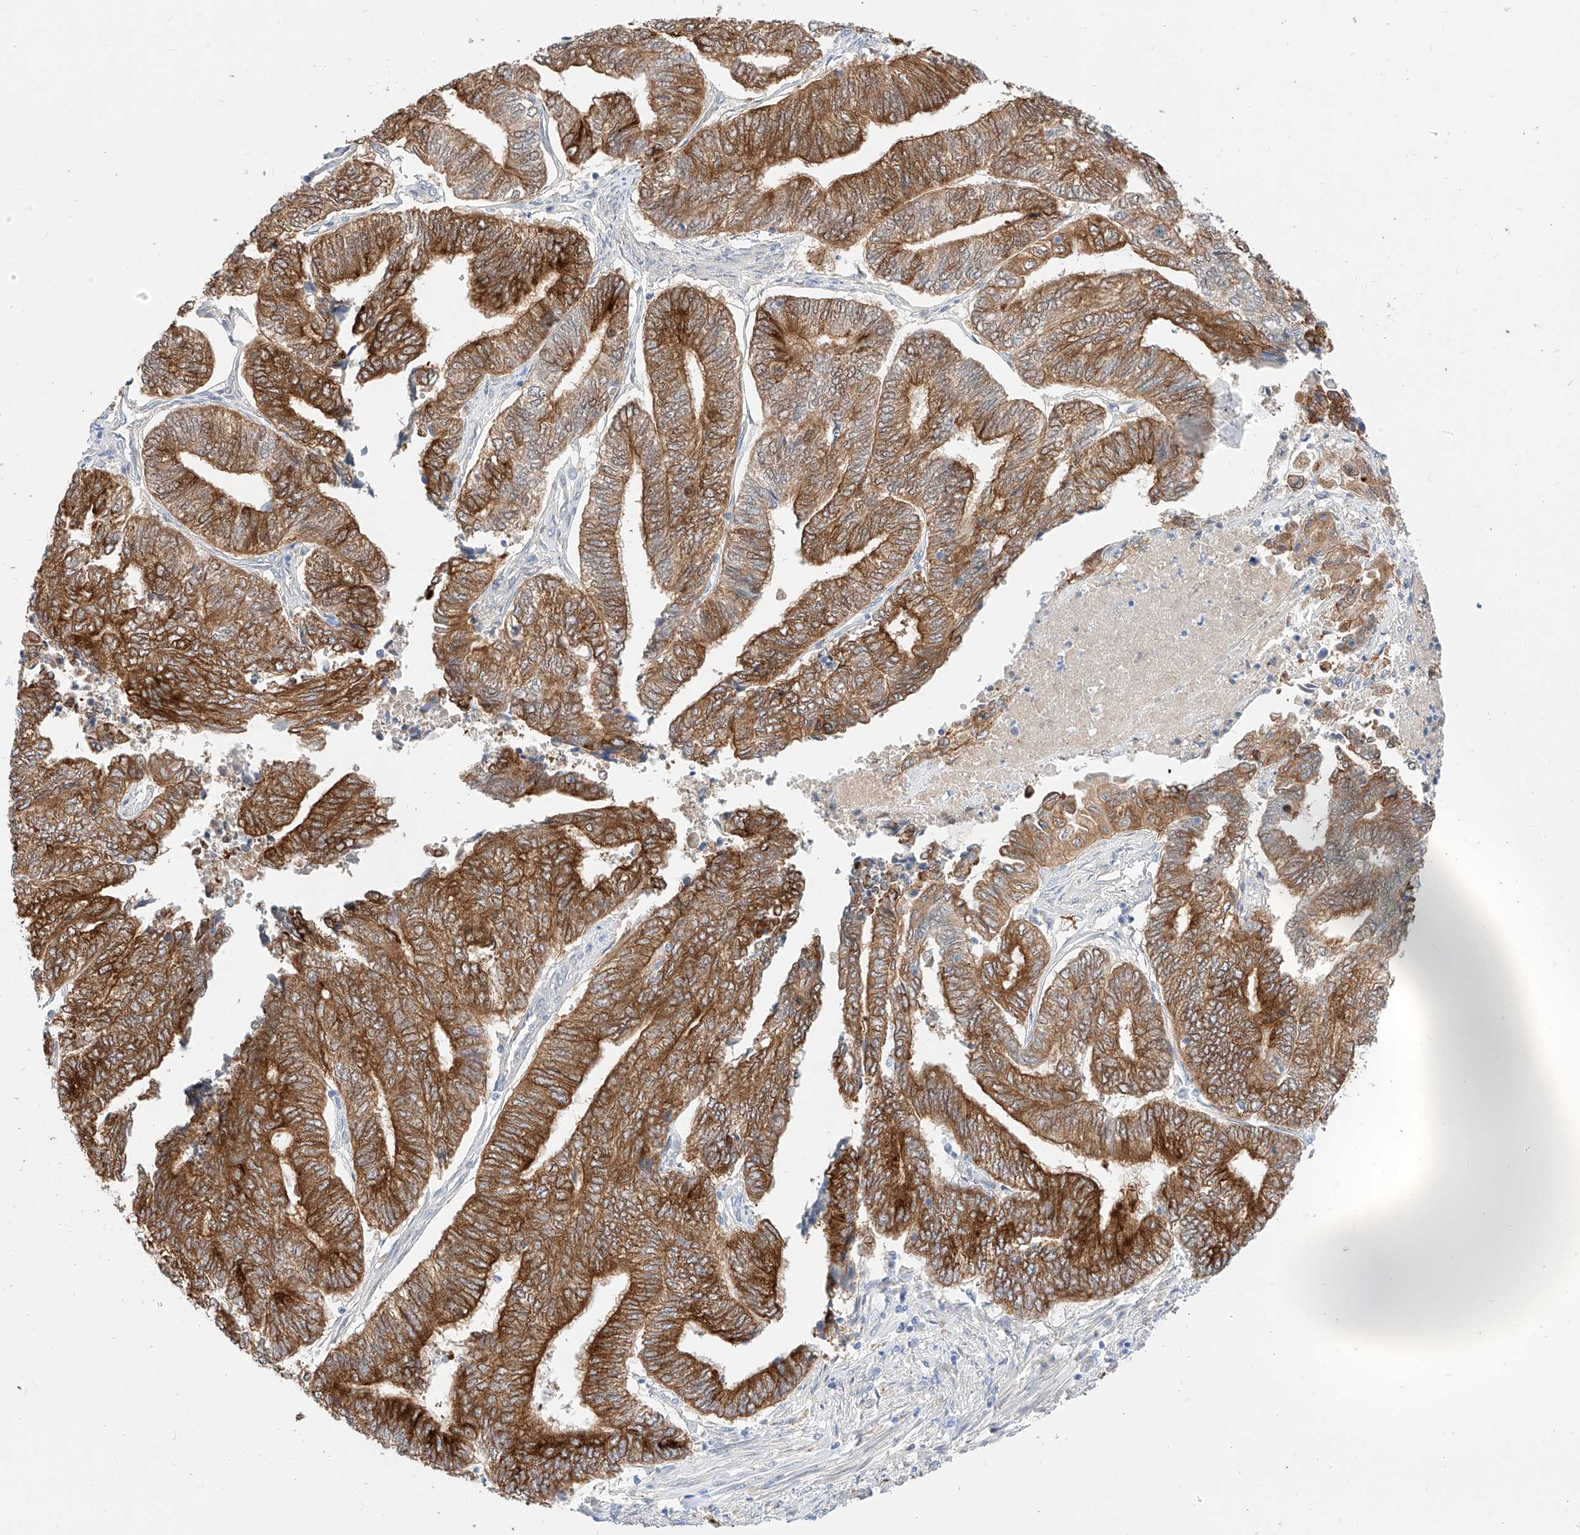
{"staining": {"intensity": "strong", "quantity": ">75%", "location": "cytoplasmic/membranous"}, "tissue": "endometrial cancer", "cell_type": "Tumor cells", "image_type": "cancer", "snomed": [{"axis": "morphology", "description": "Adenocarcinoma, NOS"}, {"axis": "topography", "description": "Uterus"}, {"axis": "topography", "description": "Endometrium"}], "caption": "Tumor cells exhibit high levels of strong cytoplasmic/membranous staining in about >75% of cells in human adenocarcinoma (endometrial).", "gene": "MAP7", "patient": {"sex": "female", "age": 70}}